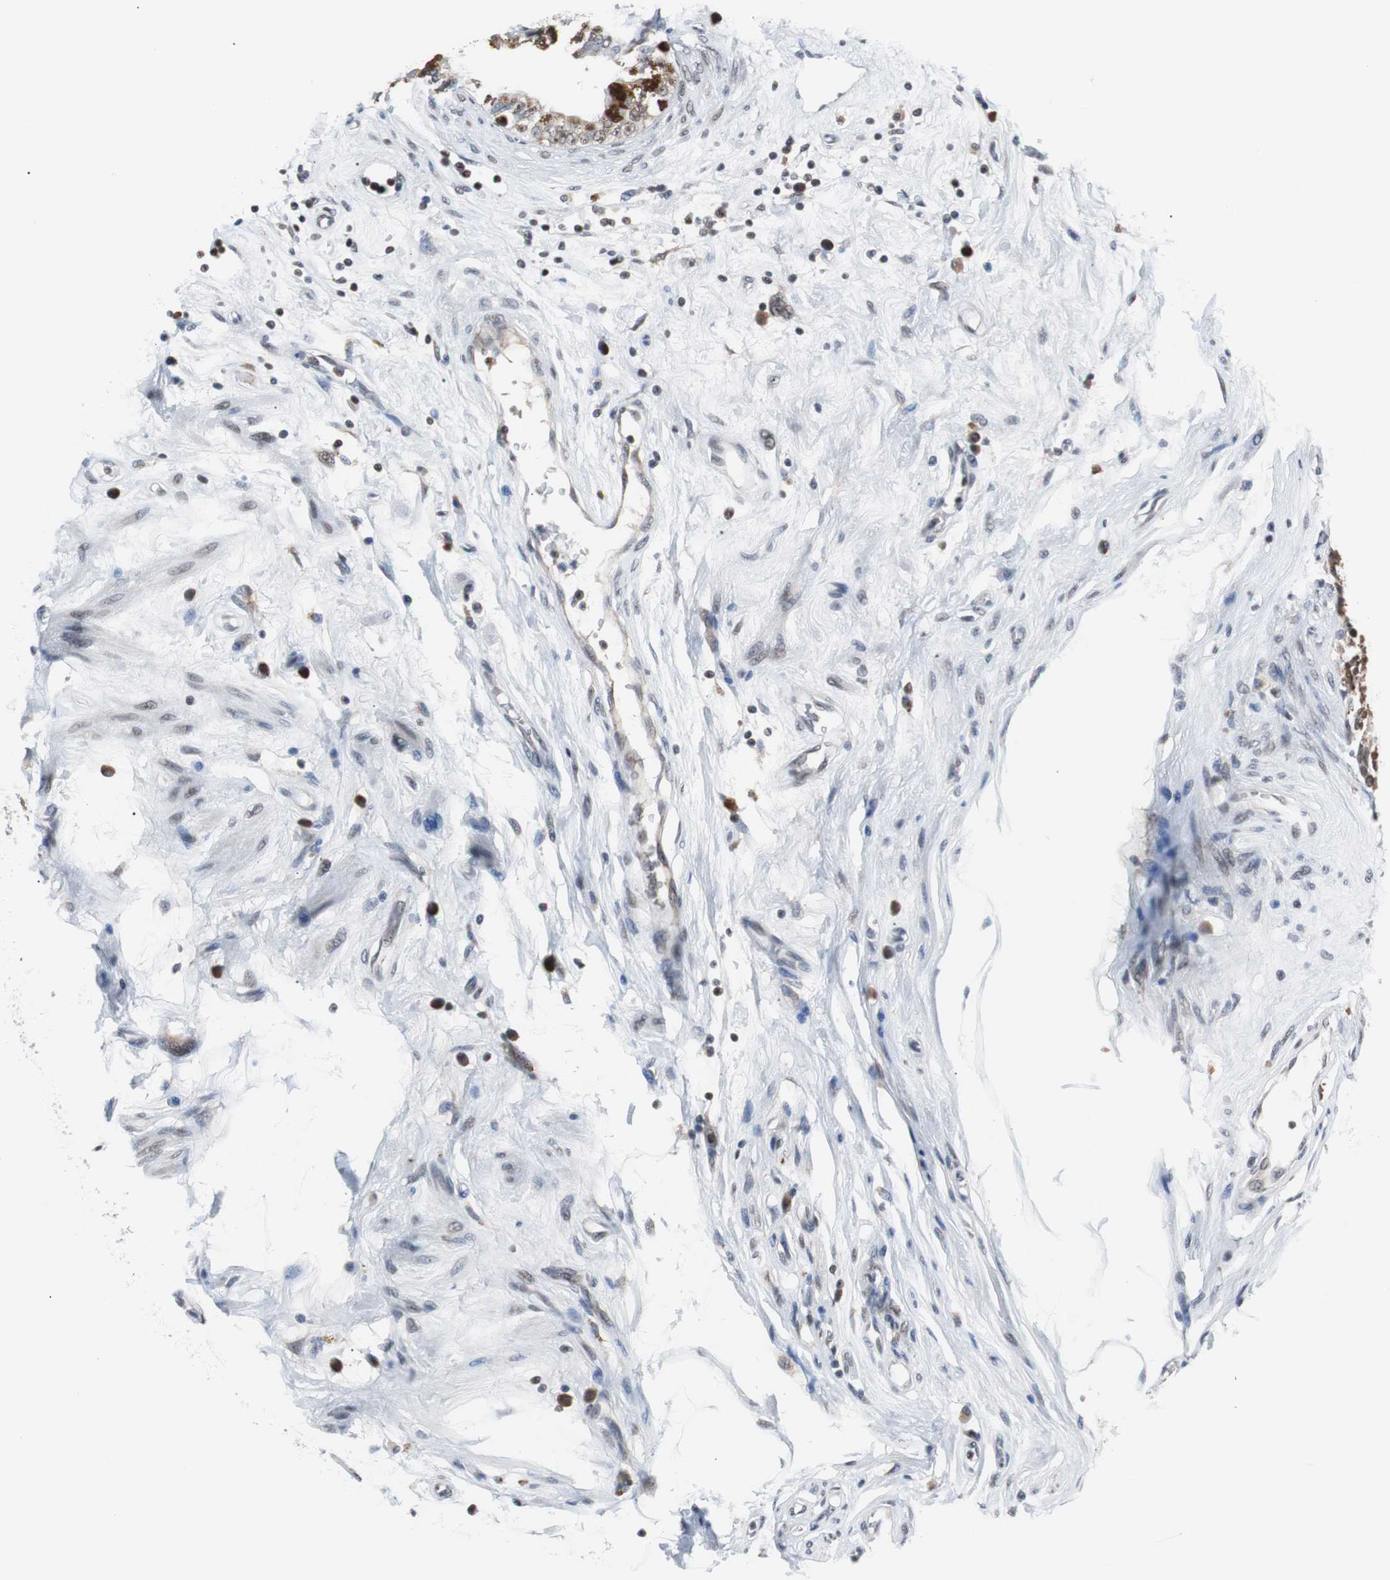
{"staining": {"intensity": "strong", "quantity": "25%-75%", "location": "nuclear"}, "tissue": "epididymis", "cell_type": "Glandular cells", "image_type": "normal", "snomed": [{"axis": "morphology", "description": "Normal tissue, NOS"}, {"axis": "morphology", "description": "Inflammation, NOS"}, {"axis": "topography", "description": "Epididymis"}], "caption": "IHC (DAB) staining of benign epididymis shows strong nuclear protein positivity in approximately 25%-75% of glandular cells. The protein of interest is shown in brown color, while the nuclei are stained blue.", "gene": "ZHX2", "patient": {"sex": "male", "age": 84}}